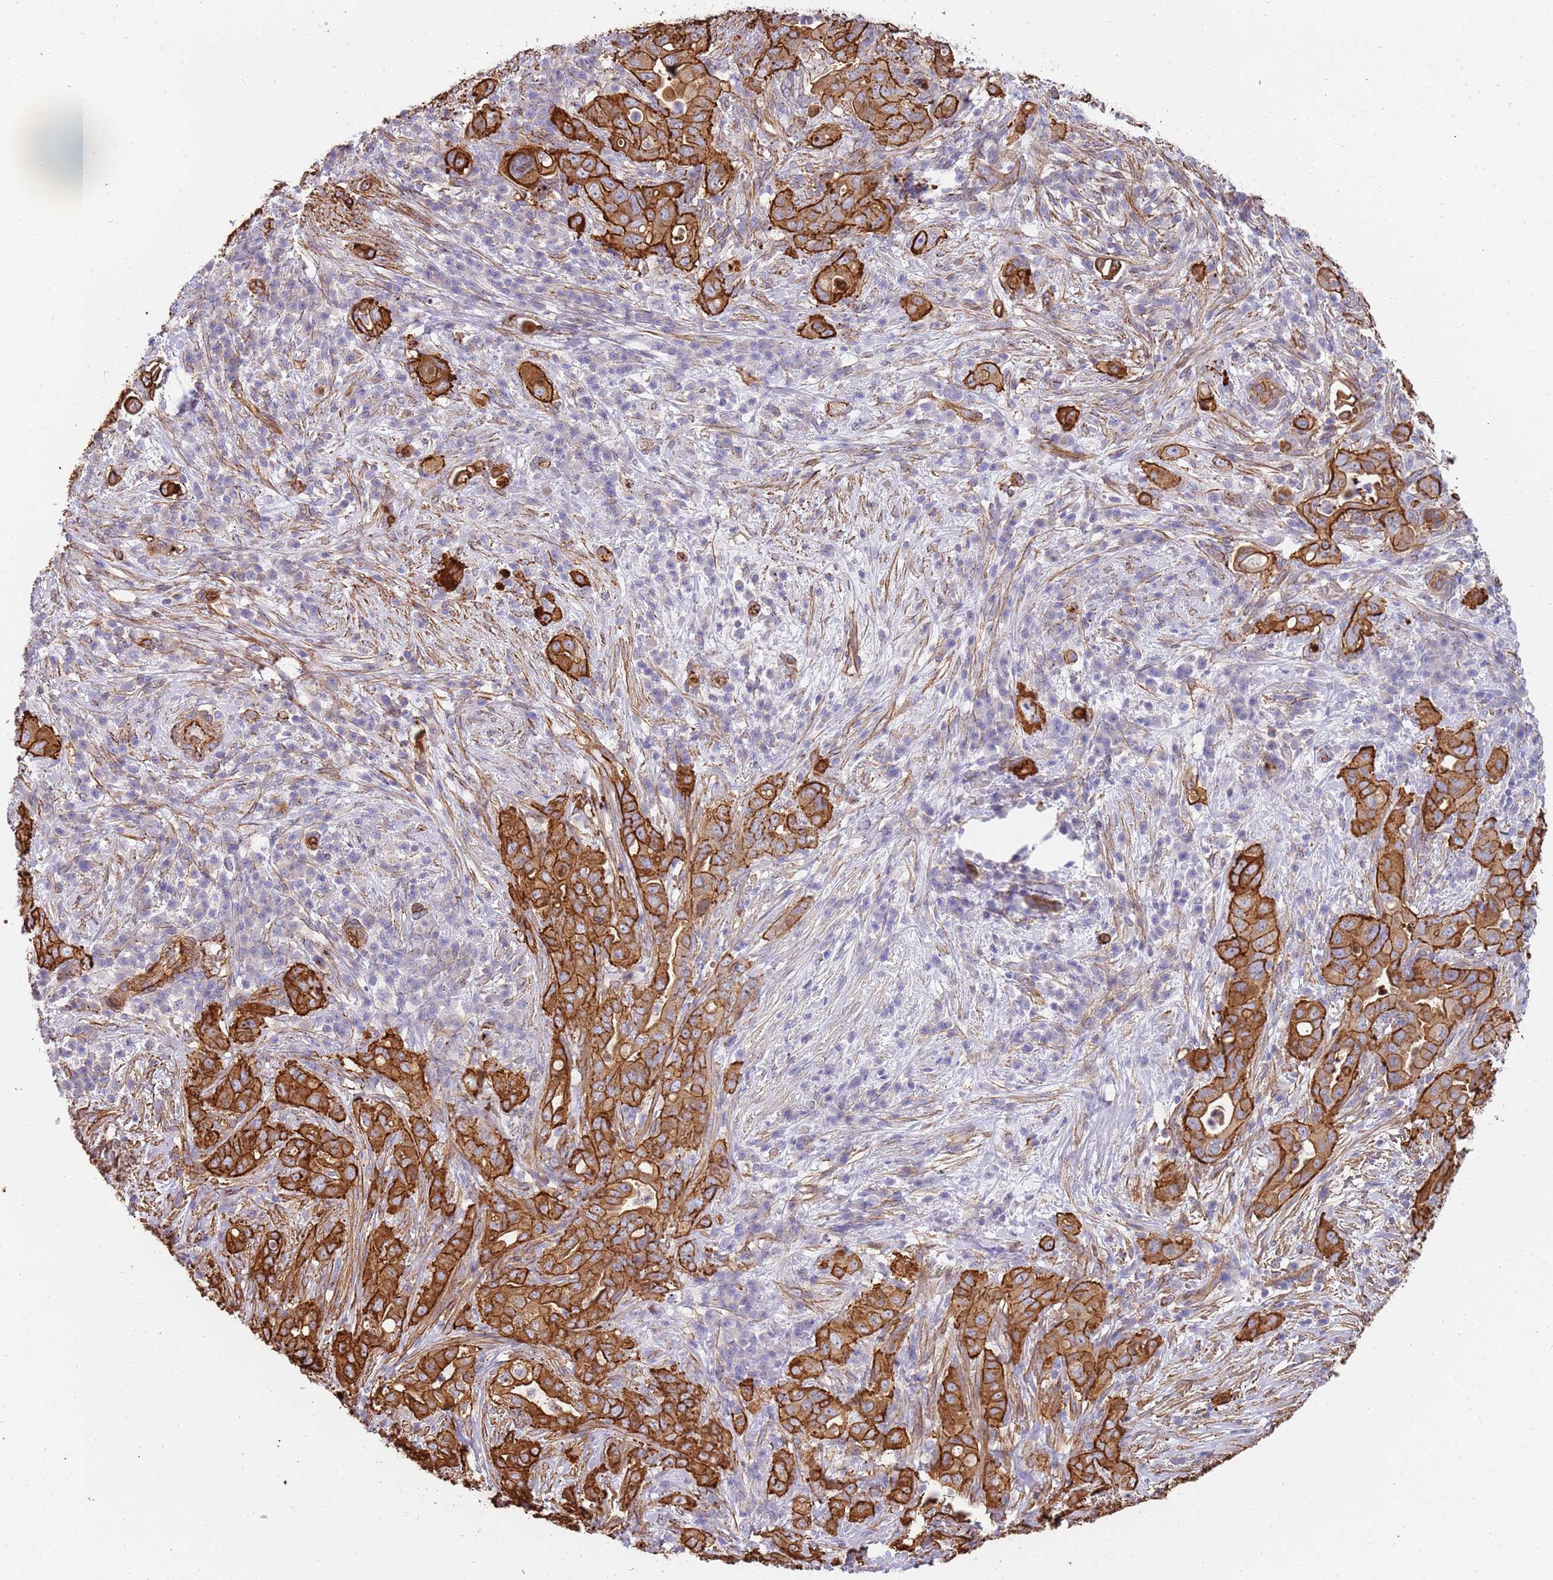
{"staining": {"intensity": "strong", "quantity": ">75%", "location": "cytoplasmic/membranous"}, "tissue": "pancreatic cancer", "cell_type": "Tumor cells", "image_type": "cancer", "snomed": [{"axis": "morphology", "description": "Normal tissue, NOS"}, {"axis": "morphology", "description": "Adenocarcinoma, NOS"}, {"axis": "topography", "description": "Lymph node"}, {"axis": "topography", "description": "Pancreas"}], "caption": "Strong cytoplasmic/membranous protein expression is identified in approximately >75% of tumor cells in pancreatic adenocarcinoma.", "gene": "GFRAL", "patient": {"sex": "female", "age": 67}}